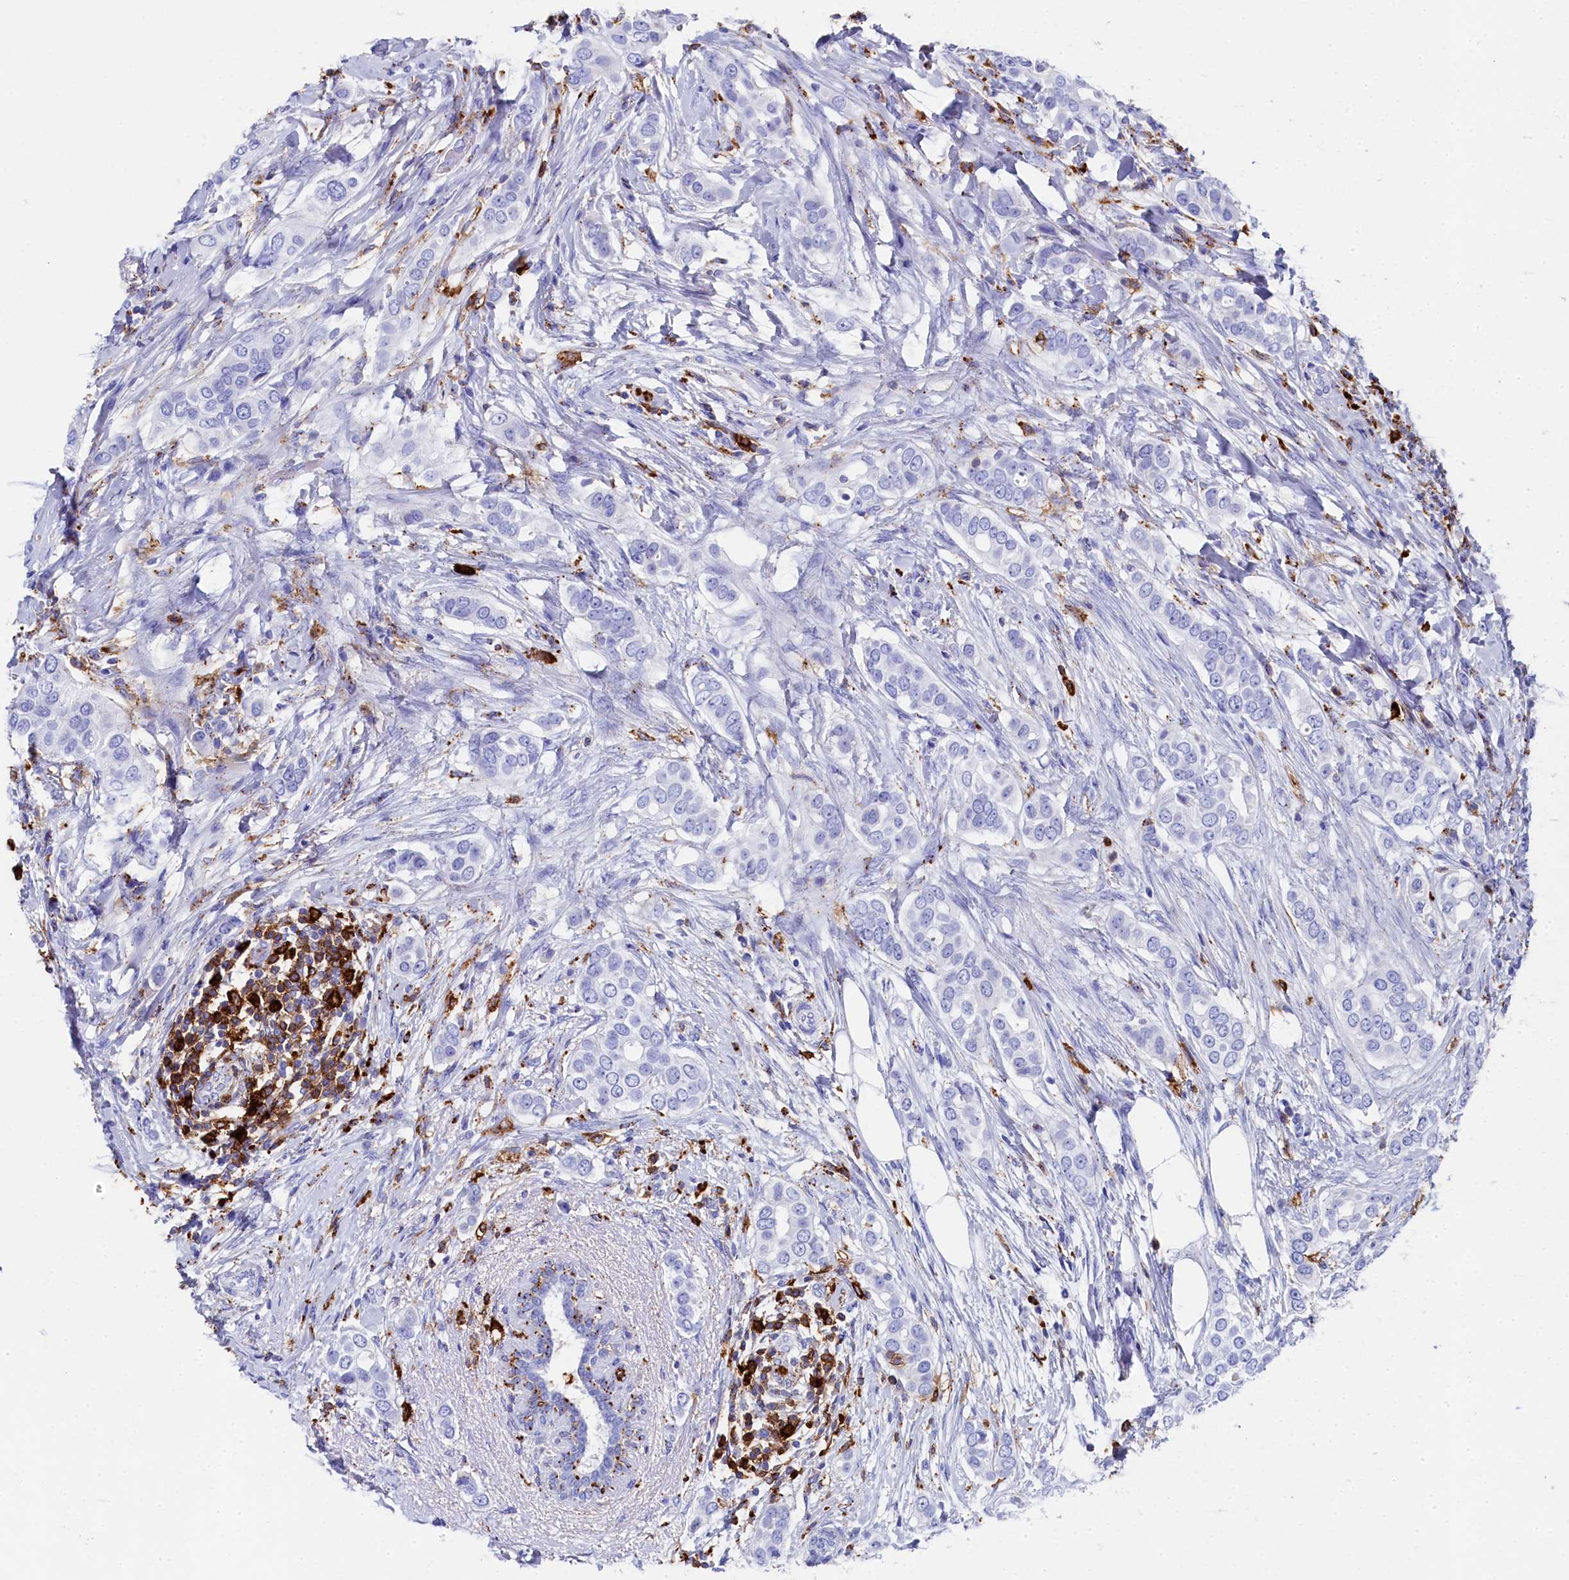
{"staining": {"intensity": "negative", "quantity": "none", "location": "none"}, "tissue": "breast cancer", "cell_type": "Tumor cells", "image_type": "cancer", "snomed": [{"axis": "morphology", "description": "Lobular carcinoma"}, {"axis": "topography", "description": "Breast"}], "caption": "Tumor cells show no significant staining in lobular carcinoma (breast).", "gene": "PLAC8", "patient": {"sex": "female", "age": 51}}